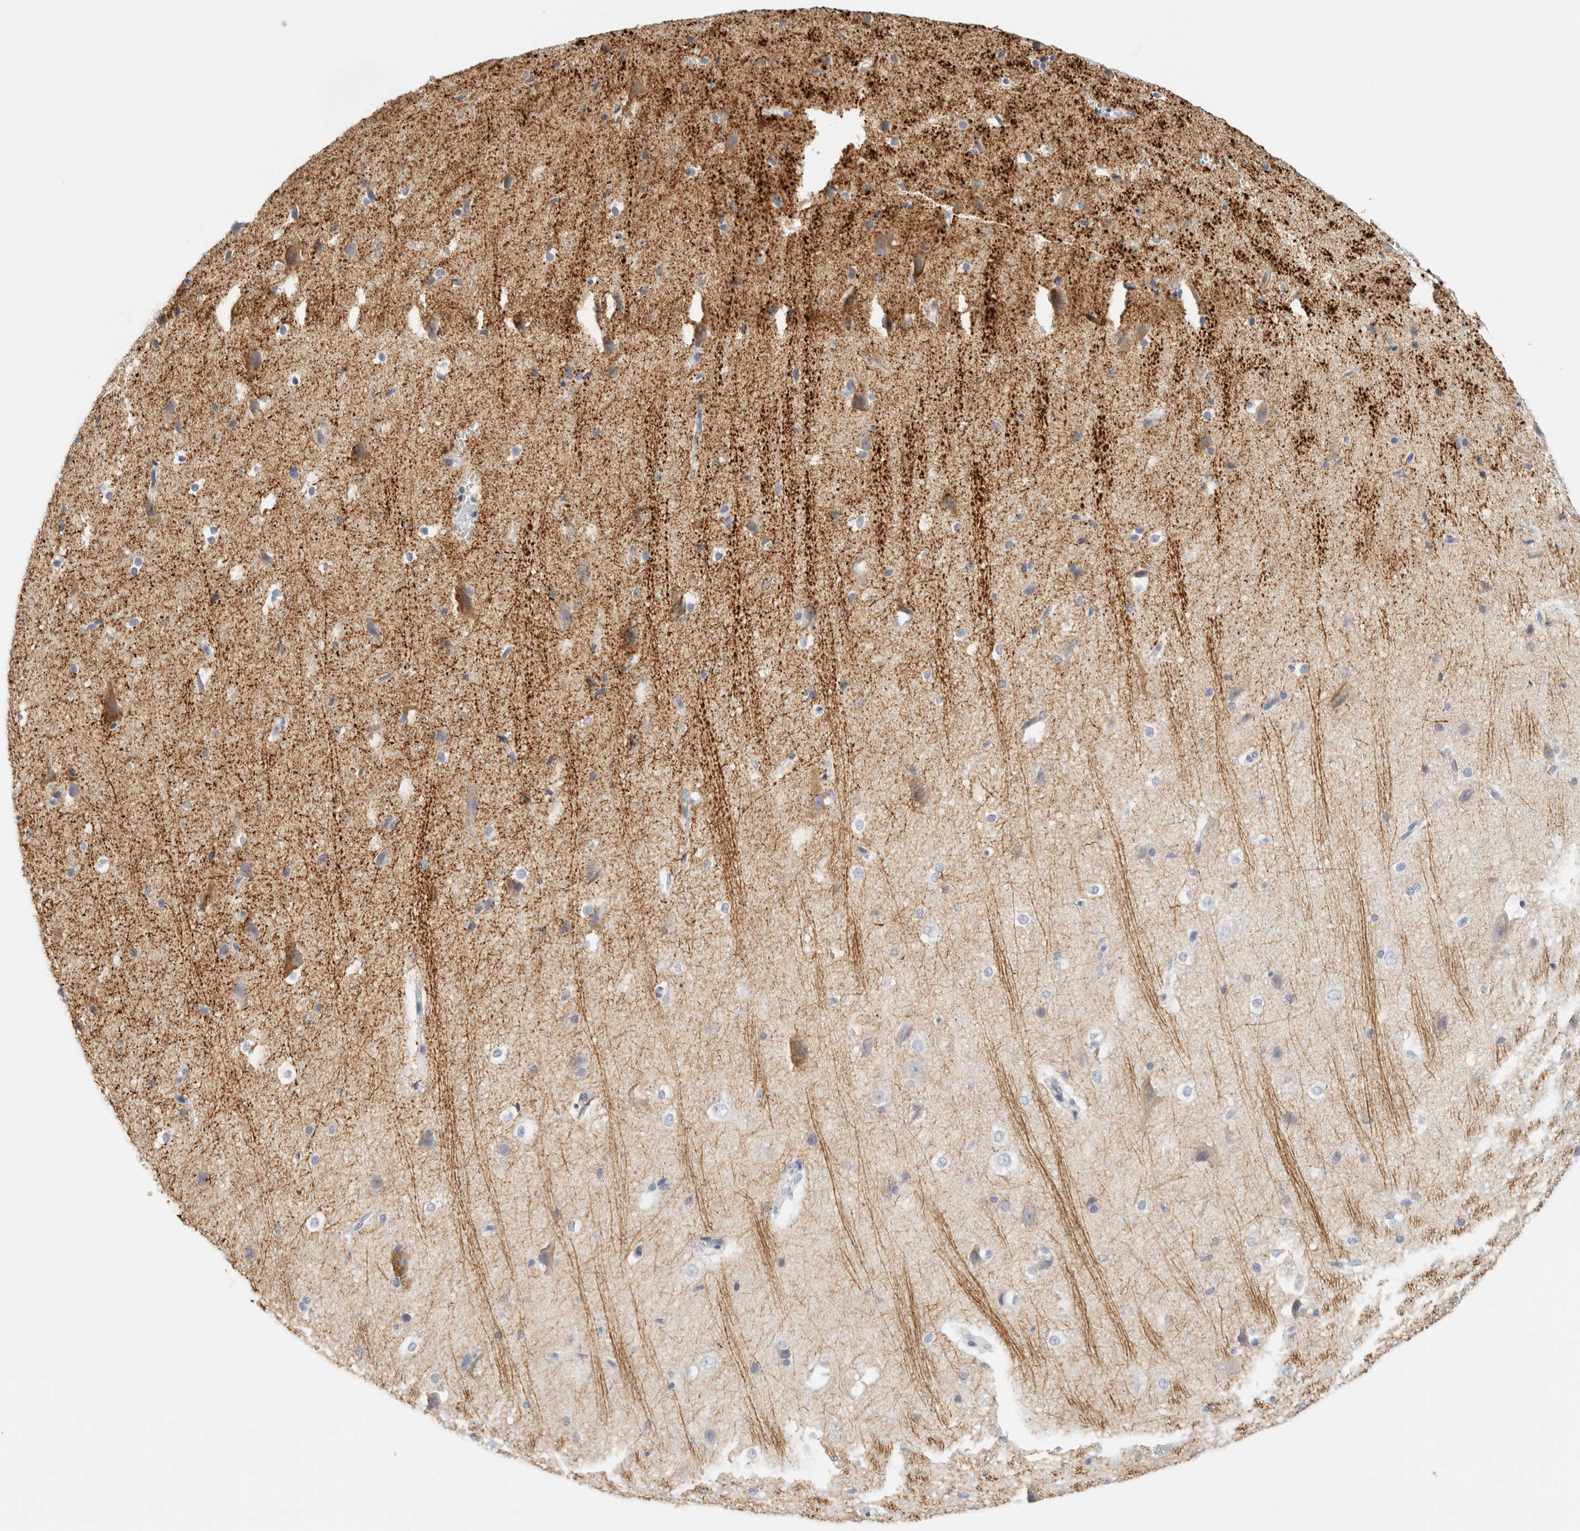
{"staining": {"intensity": "negative", "quantity": "none", "location": "none"}, "tissue": "cerebral cortex", "cell_type": "Endothelial cells", "image_type": "normal", "snomed": [{"axis": "morphology", "description": "Normal tissue, NOS"}, {"axis": "morphology", "description": "Developmental malformation"}, {"axis": "topography", "description": "Cerebral cortex"}], "caption": "DAB immunohistochemical staining of benign cerebral cortex exhibits no significant positivity in endothelial cells. (DAB immunohistochemistry (IHC) visualized using brightfield microscopy, high magnification).", "gene": "NEFM", "patient": {"sex": "female", "age": 30}}